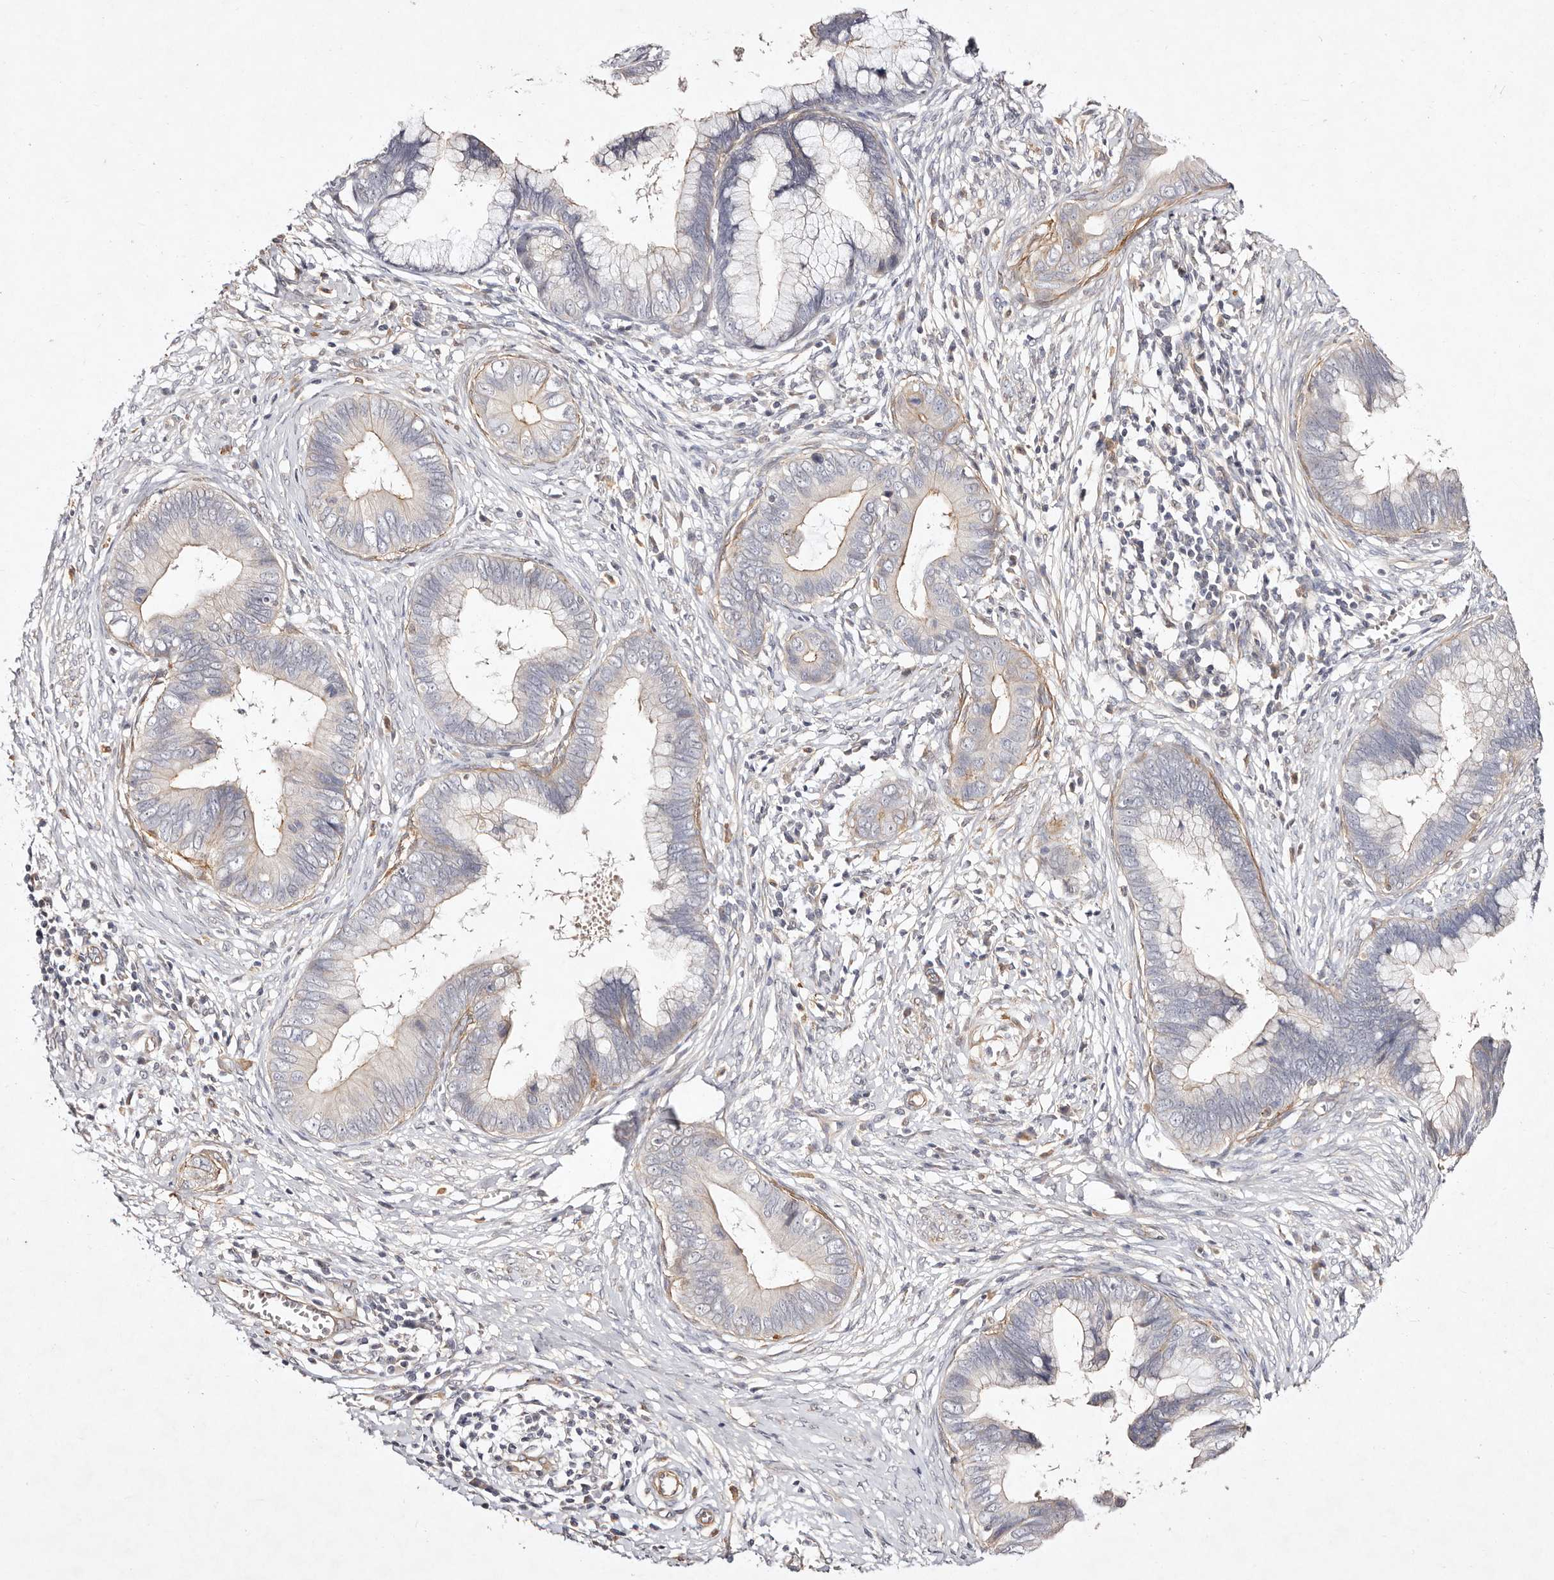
{"staining": {"intensity": "weak", "quantity": "<25%", "location": "cytoplasmic/membranous"}, "tissue": "cervical cancer", "cell_type": "Tumor cells", "image_type": "cancer", "snomed": [{"axis": "morphology", "description": "Adenocarcinoma, NOS"}, {"axis": "topography", "description": "Cervix"}], "caption": "A high-resolution histopathology image shows IHC staining of cervical adenocarcinoma, which shows no significant expression in tumor cells.", "gene": "MTMR11", "patient": {"sex": "female", "age": 44}}